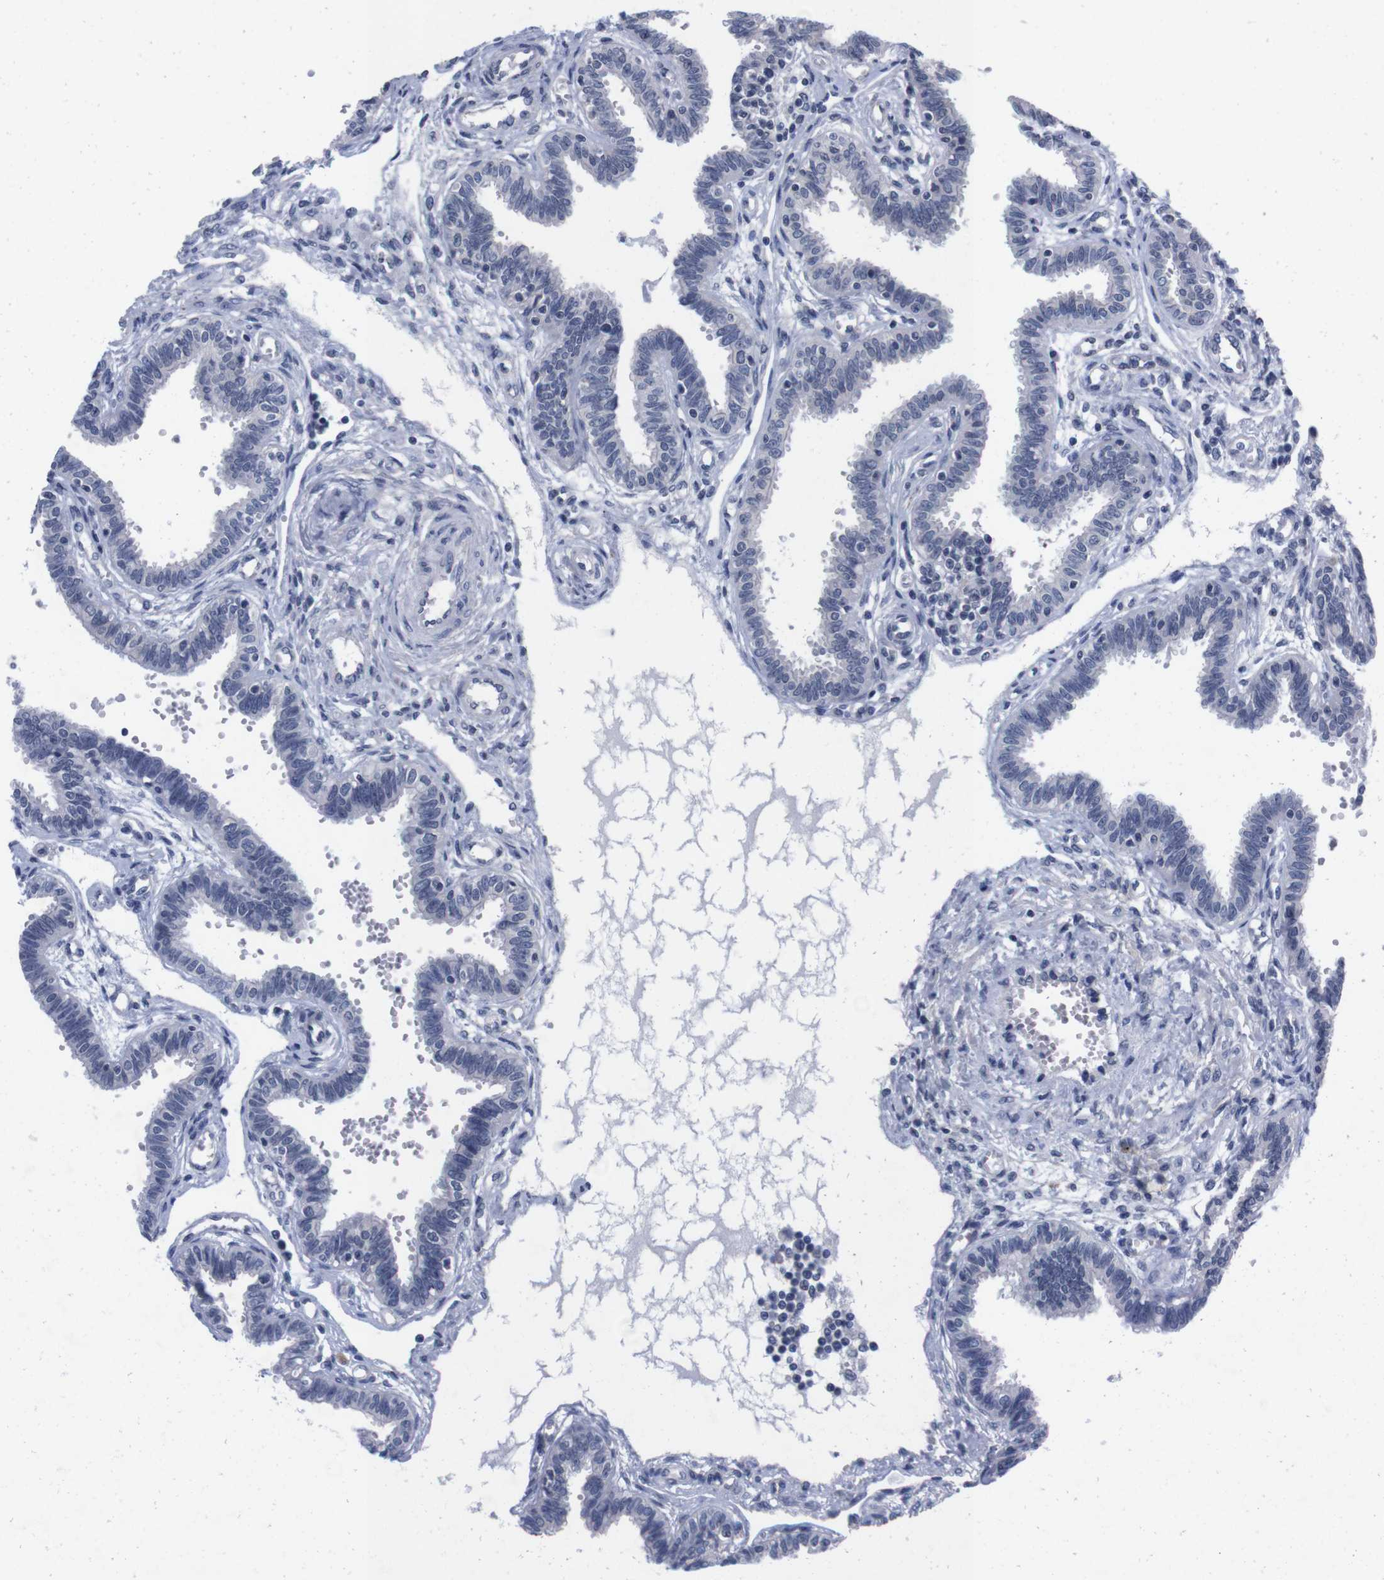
{"staining": {"intensity": "negative", "quantity": "none", "location": "none"}, "tissue": "fallopian tube", "cell_type": "Glandular cells", "image_type": "normal", "snomed": [{"axis": "morphology", "description": "Normal tissue, NOS"}, {"axis": "topography", "description": "Fallopian tube"}], "caption": "Immunohistochemistry micrograph of benign fallopian tube: fallopian tube stained with DAB (3,3'-diaminobenzidine) reveals no significant protein expression in glandular cells.", "gene": "TNFRSF21", "patient": {"sex": "female", "age": 32}}